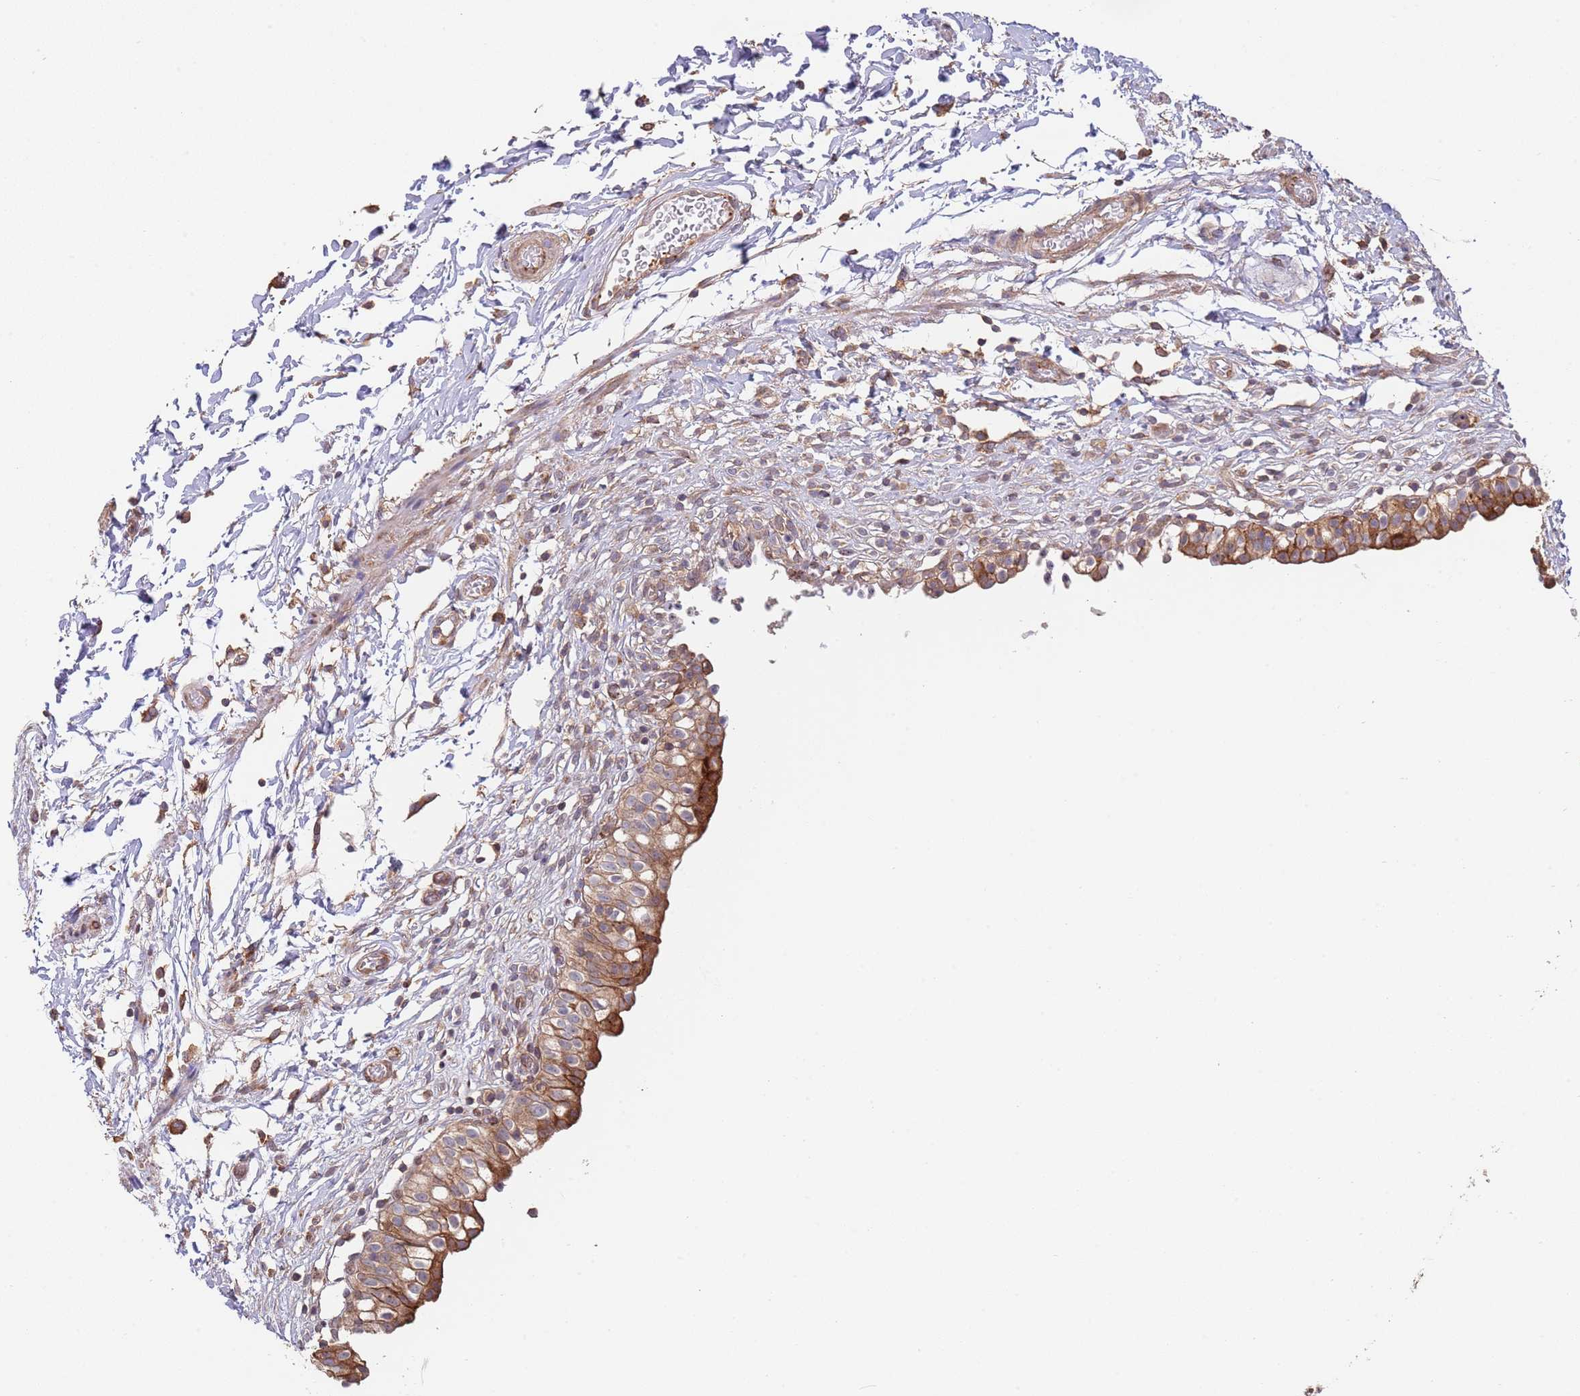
{"staining": {"intensity": "moderate", "quantity": ">75%", "location": "cytoplasmic/membranous"}, "tissue": "urinary bladder", "cell_type": "Urothelial cells", "image_type": "normal", "snomed": [{"axis": "morphology", "description": "Normal tissue, NOS"}, {"axis": "topography", "description": "Urinary bladder"}, {"axis": "topography", "description": "Peripheral nerve tissue"}], "caption": "Protein staining of benign urinary bladder exhibits moderate cytoplasmic/membranous positivity in about >75% of urothelial cells.", "gene": "RNF19B", "patient": {"sex": "male", "age": 55}}